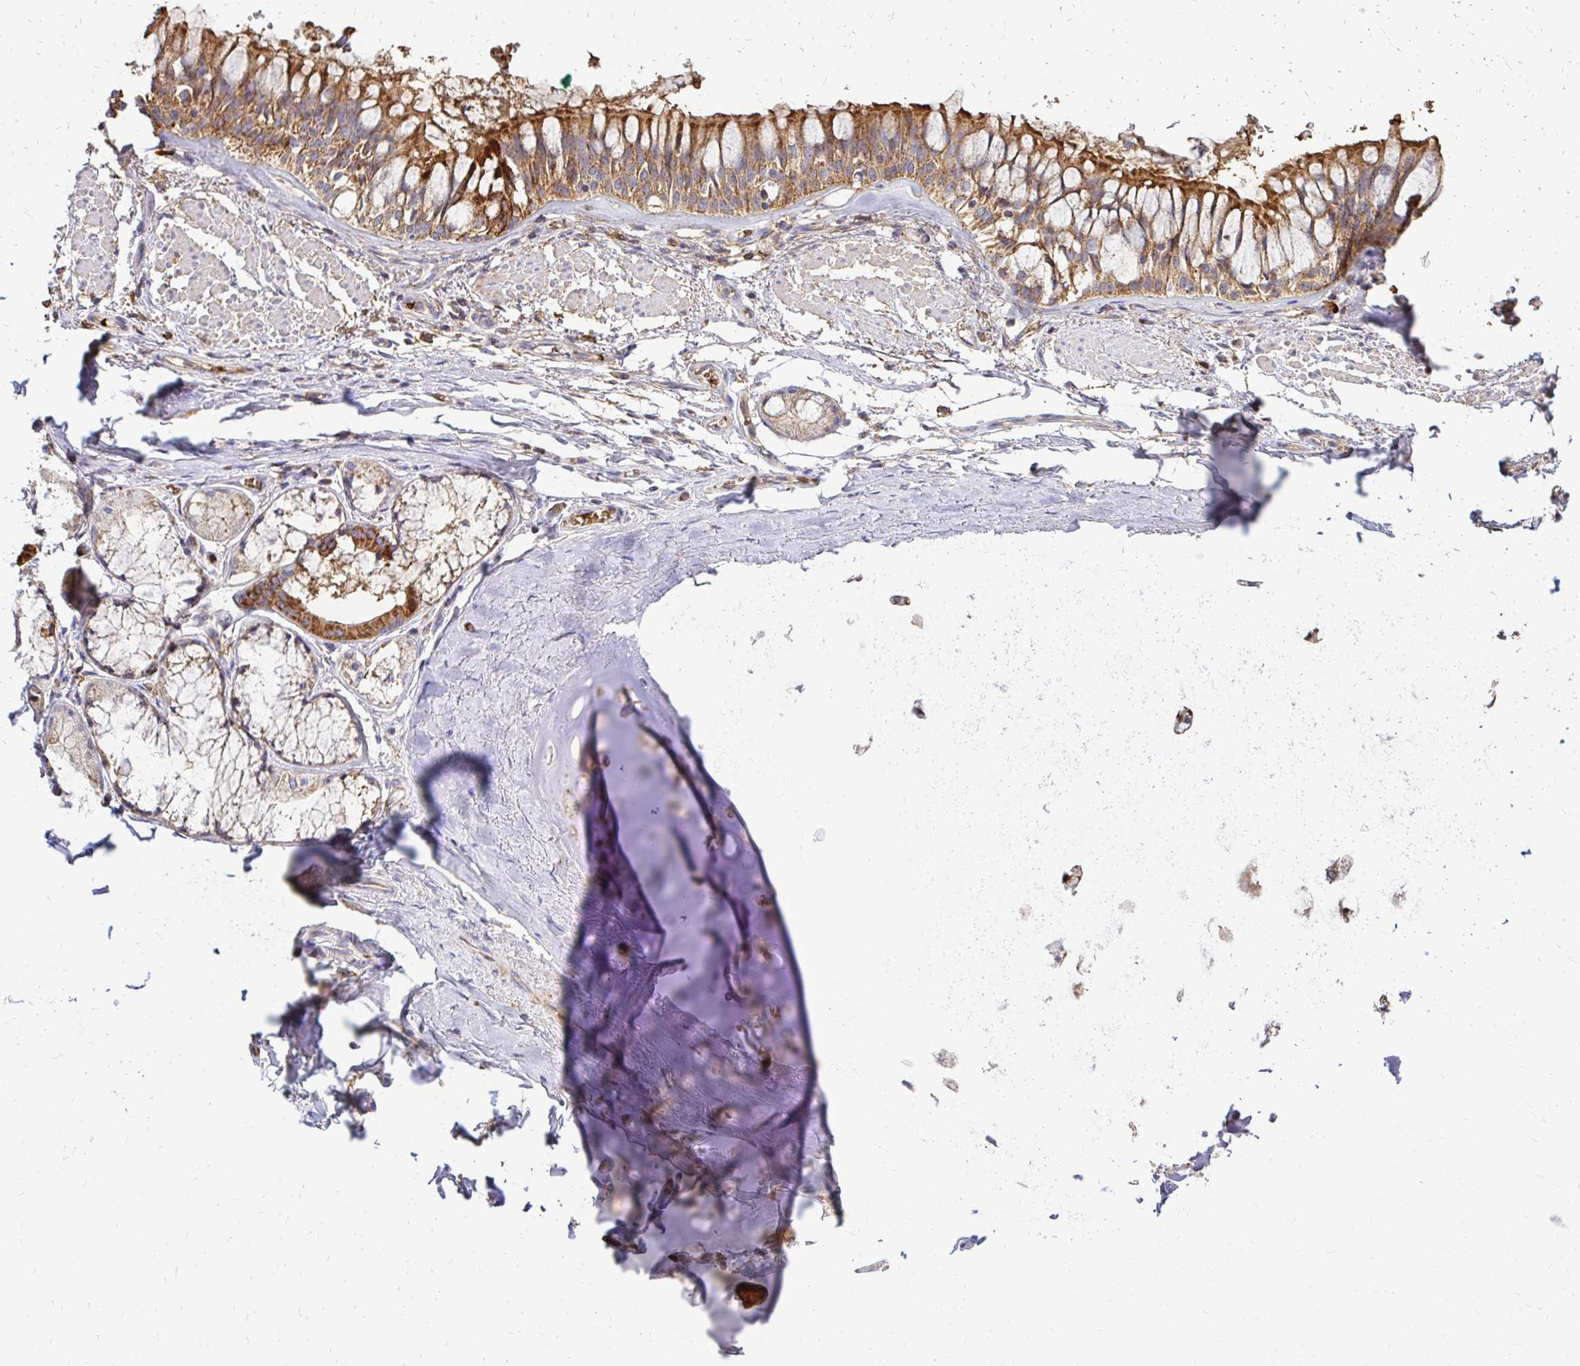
{"staining": {"intensity": "negative", "quantity": "none", "location": "none"}, "tissue": "adipose tissue", "cell_type": "Adipocytes", "image_type": "normal", "snomed": [{"axis": "morphology", "description": "Normal tissue, NOS"}, {"axis": "topography", "description": "Cartilage tissue"}, {"axis": "topography", "description": "Bronchus"}], "caption": "Micrograph shows no protein staining in adipocytes of benign adipose tissue.", "gene": "MRPL13", "patient": {"sex": "male", "age": 64}}